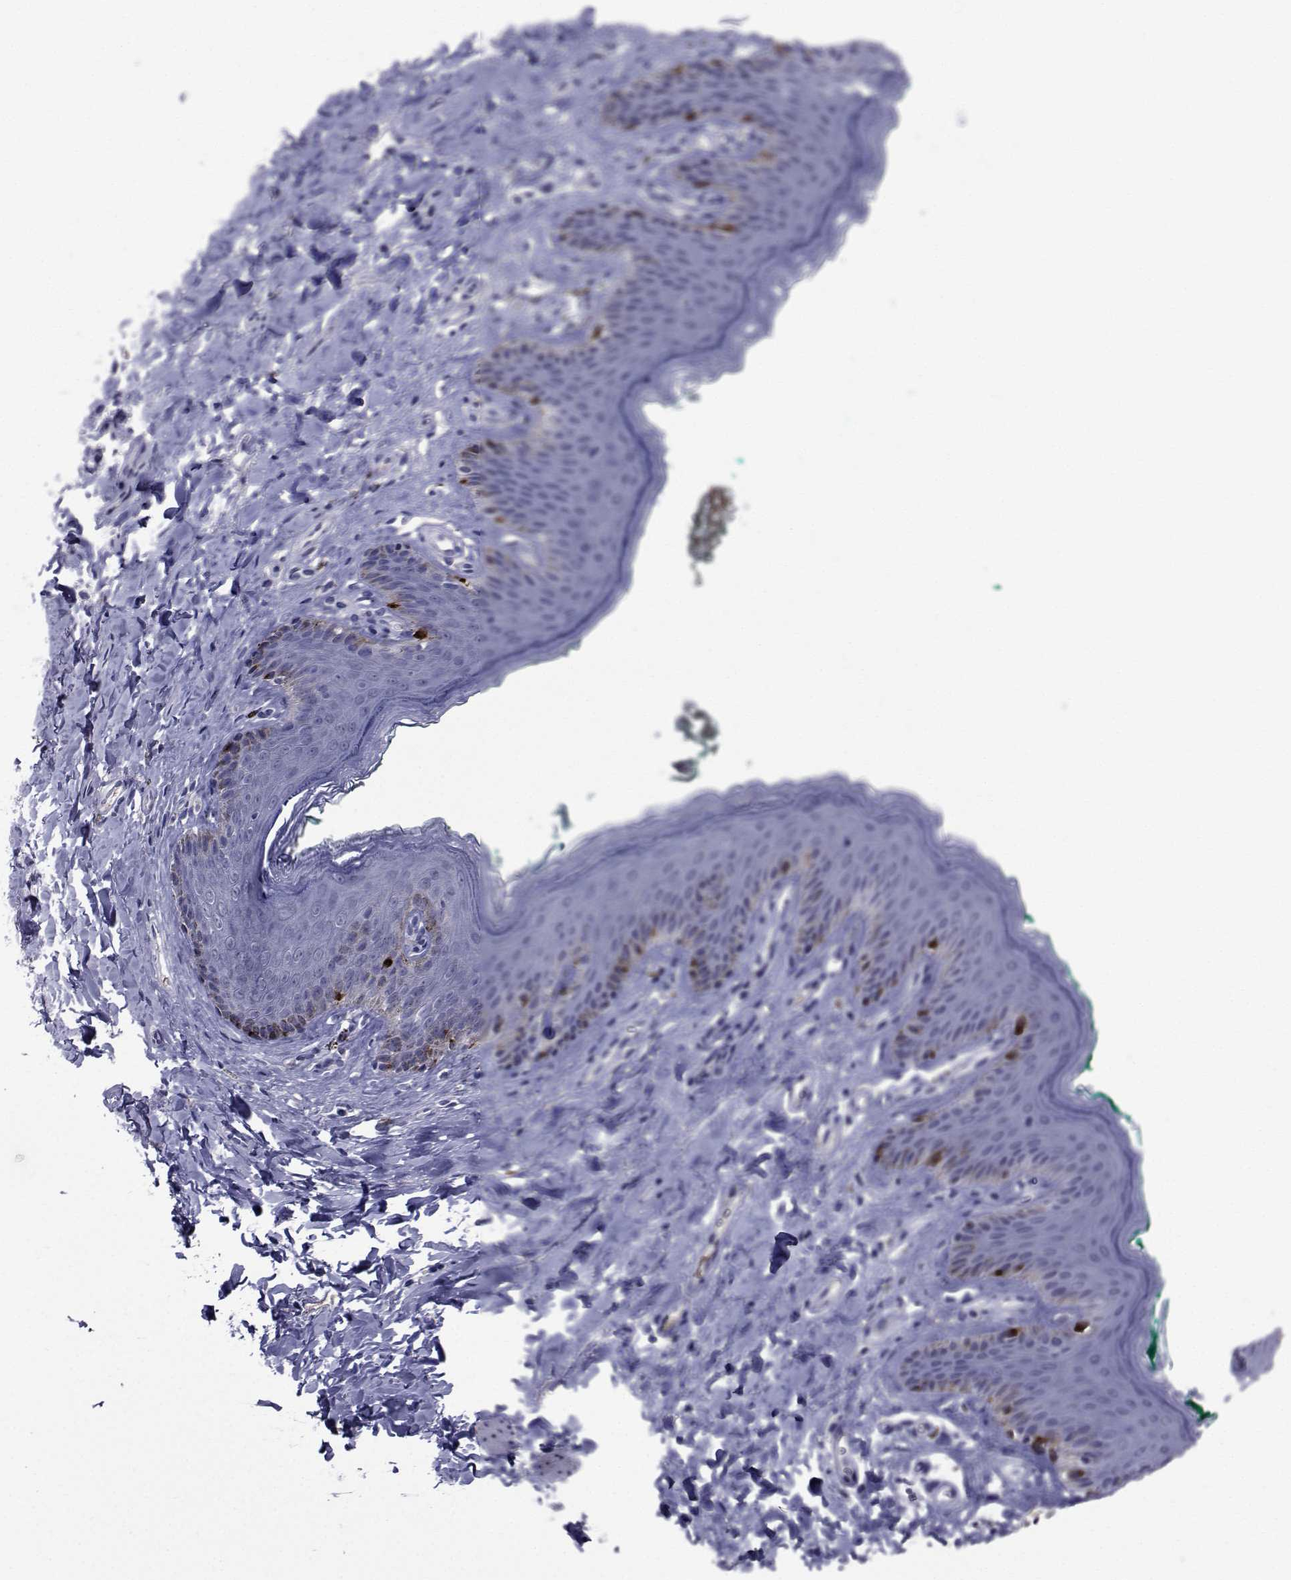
{"staining": {"intensity": "strong", "quantity": "<25%", "location": "cytoplasmic/membranous"}, "tissue": "skin", "cell_type": "Epidermal cells", "image_type": "normal", "snomed": [{"axis": "morphology", "description": "Normal tissue, NOS"}, {"axis": "topography", "description": "Vulva"}], "caption": "A micrograph of skin stained for a protein demonstrates strong cytoplasmic/membranous brown staining in epidermal cells.", "gene": "SEMA5B", "patient": {"sex": "female", "age": 66}}